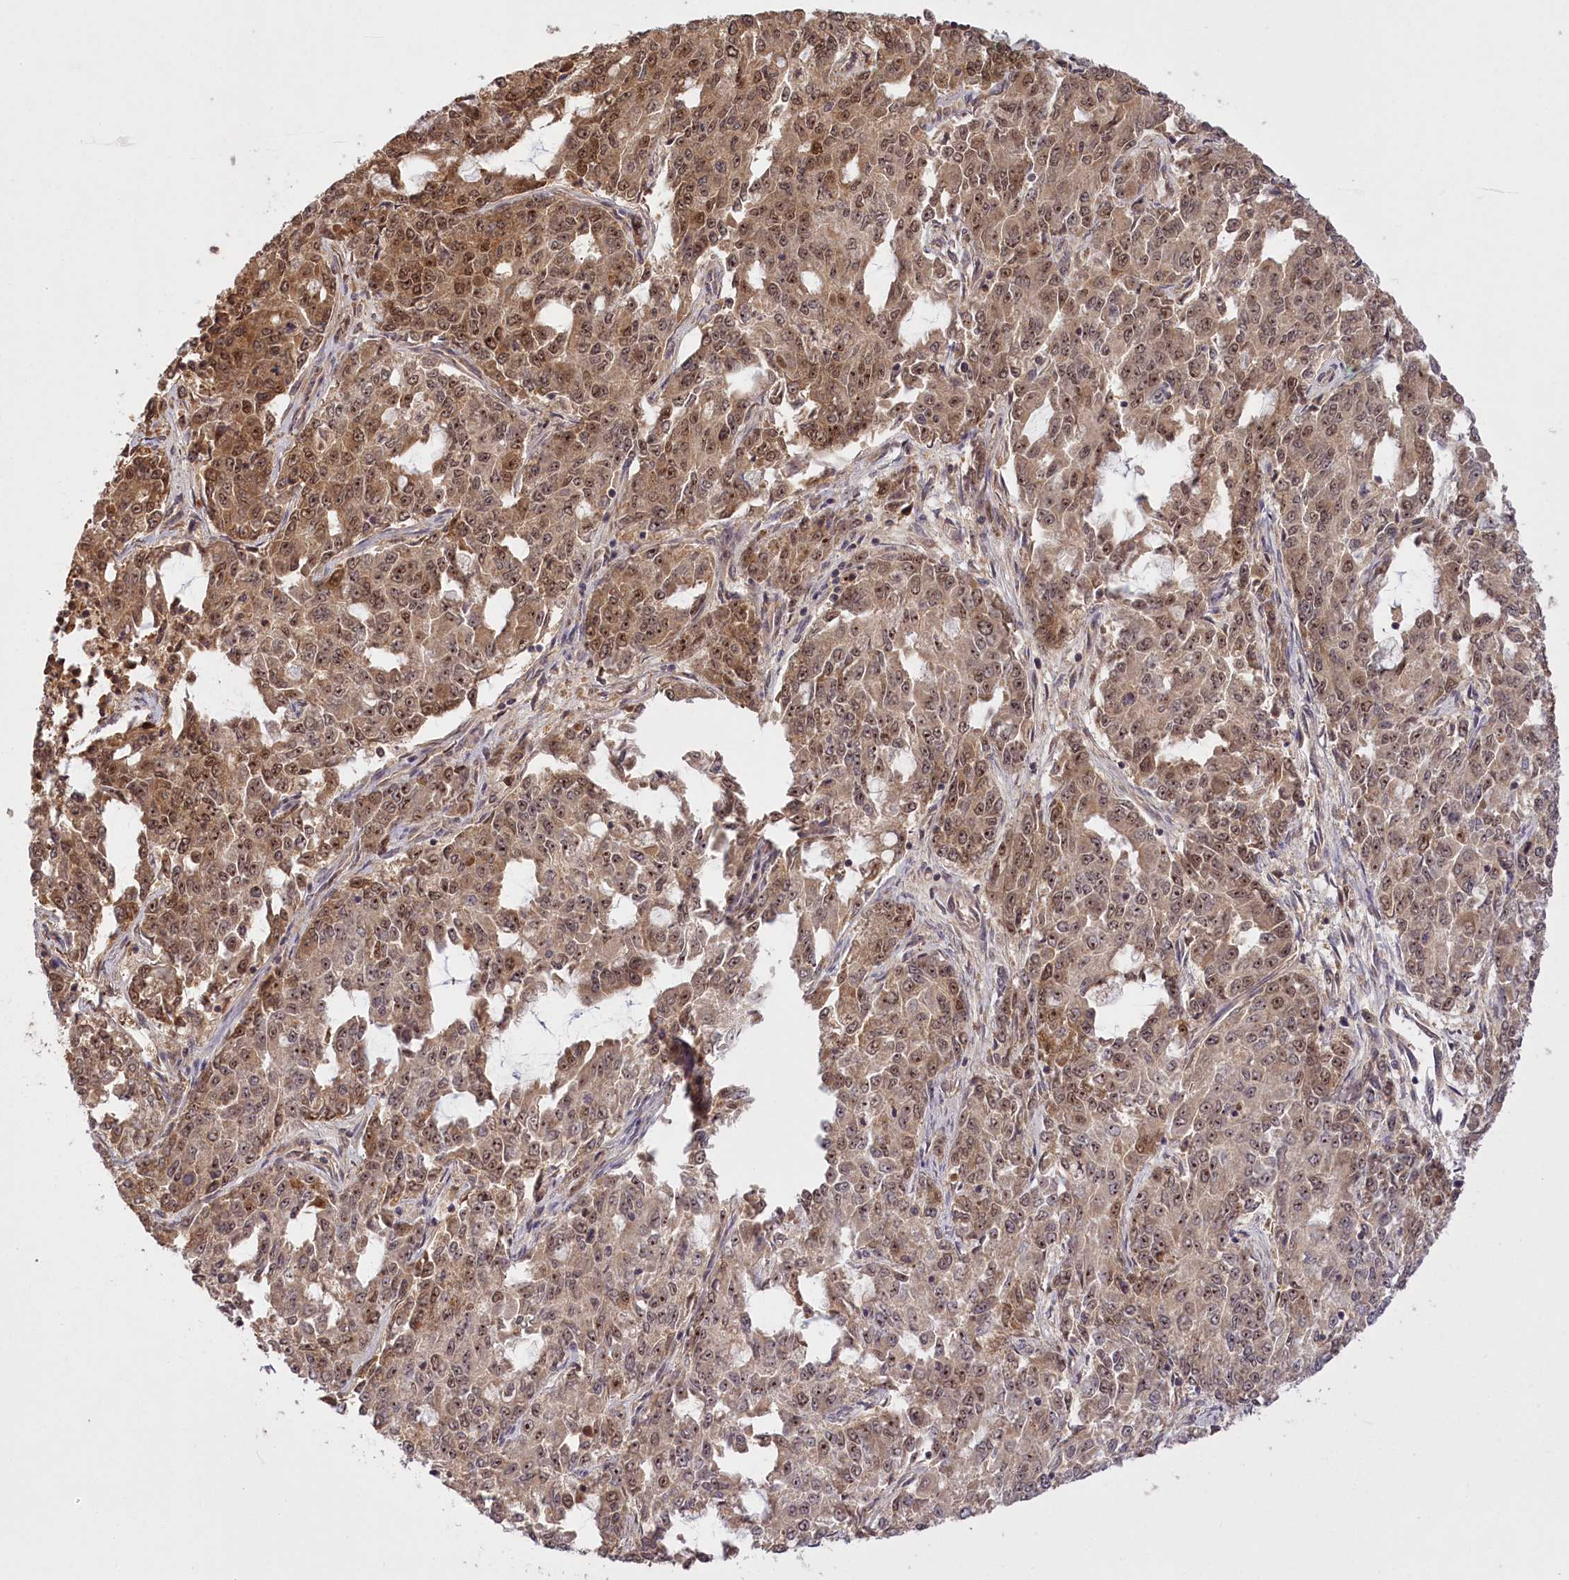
{"staining": {"intensity": "moderate", "quantity": ">75%", "location": "cytoplasmic/membranous,nuclear"}, "tissue": "endometrial cancer", "cell_type": "Tumor cells", "image_type": "cancer", "snomed": [{"axis": "morphology", "description": "Adenocarcinoma, NOS"}, {"axis": "topography", "description": "Endometrium"}], "caption": "About >75% of tumor cells in human adenocarcinoma (endometrial) exhibit moderate cytoplasmic/membranous and nuclear protein staining as visualized by brown immunohistochemical staining.", "gene": "SERGEF", "patient": {"sex": "female", "age": 50}}